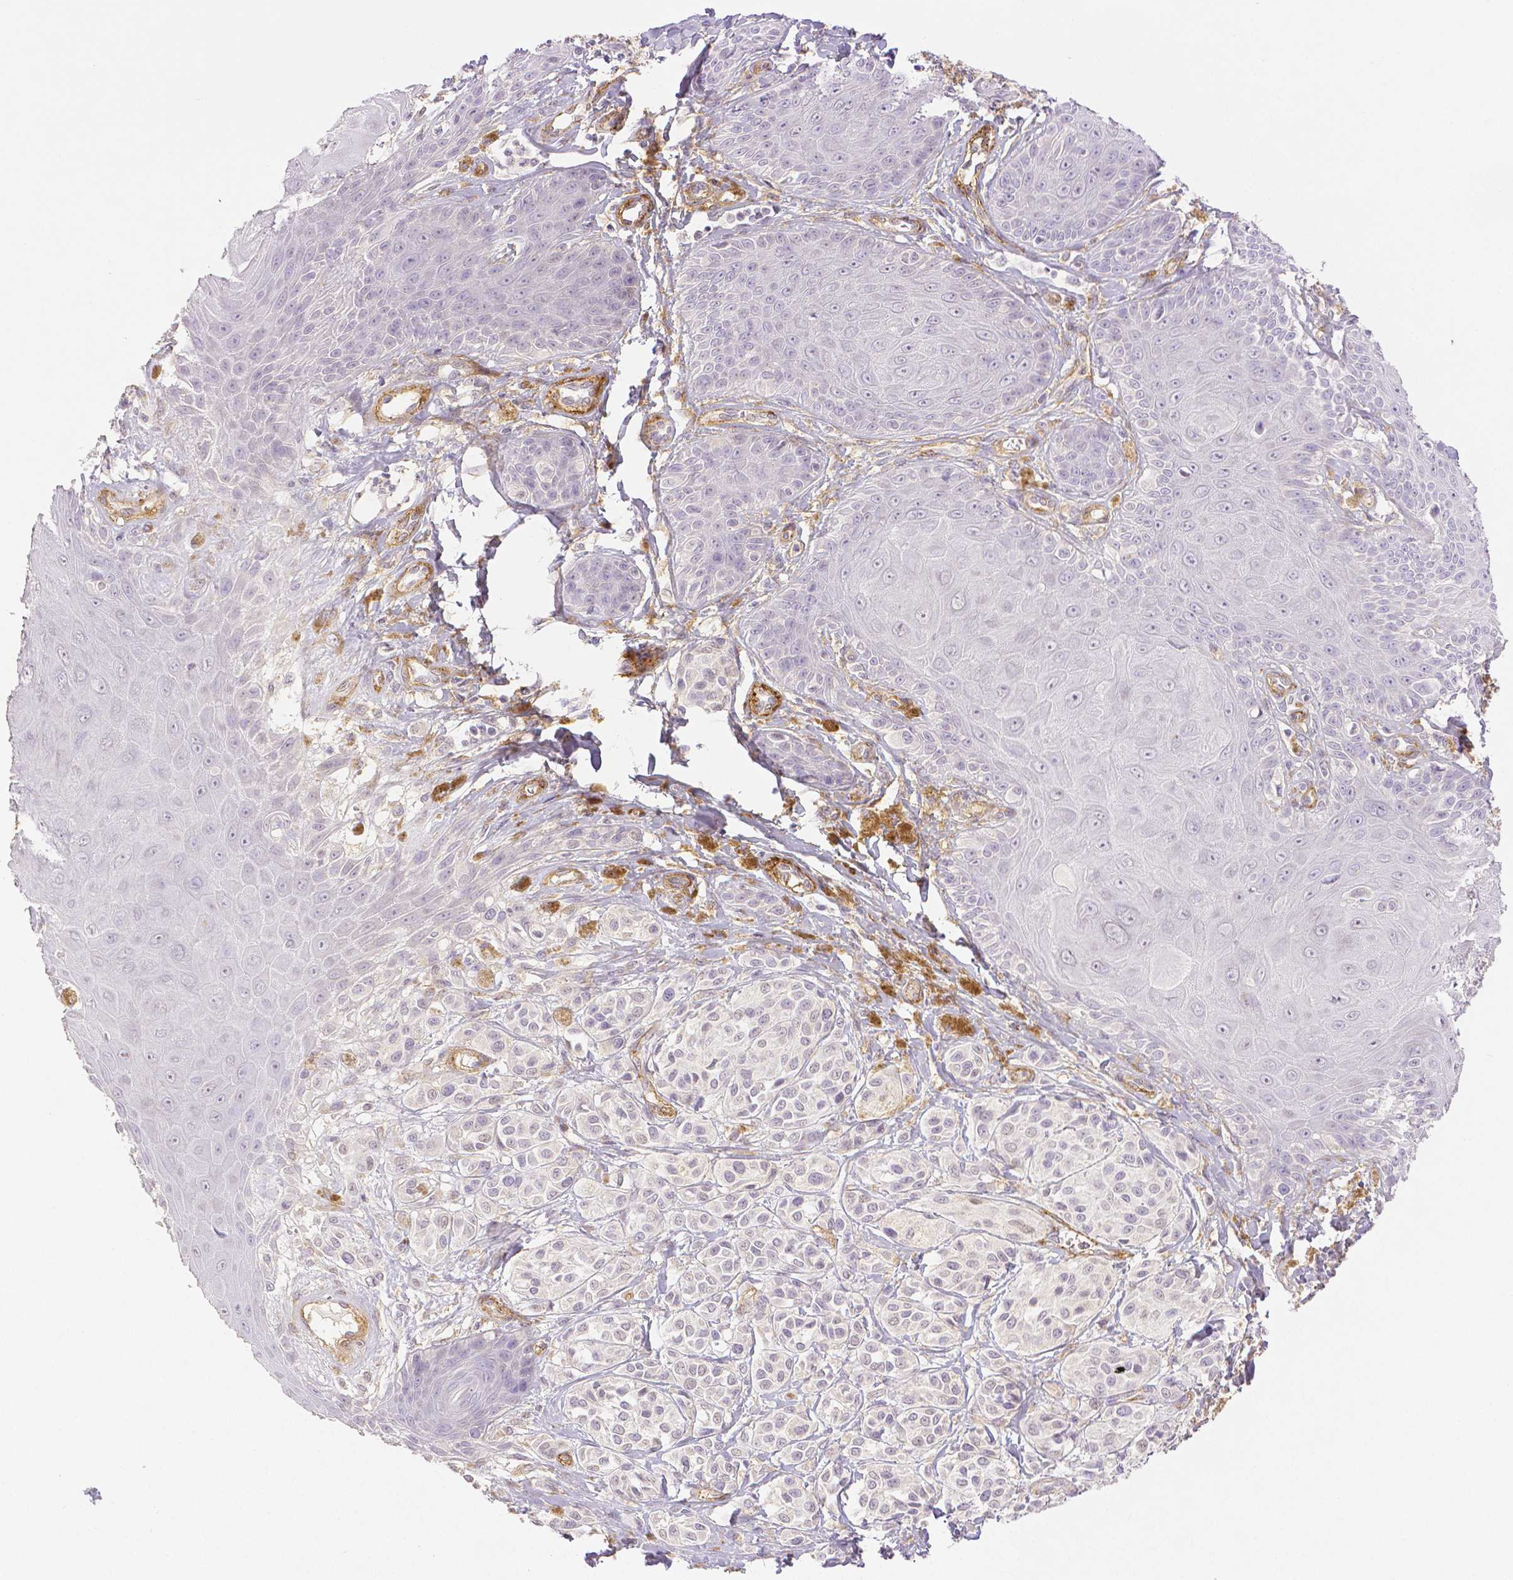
{"staining": {"intensity": "negative", "quantity": "none", "location": "none"}, "tissue": "melanoma", "cell_type": "Tumor cells", "image_type": "cancer", "snomed": [{"axis": "morphology", "description": "Malignant melanoma, NOS"}, {"axis": "topography", "description": "Skin"}], "caption": "Immunohistochemistry micrograph of neoplastic tissue: malignant melanoma stained with DAB (3,3'-diaminobenzidine) reveals no significant protein positivity in tumor cells.", "gene": "THY1", "patient": {"sex": "female", "age": 80}}